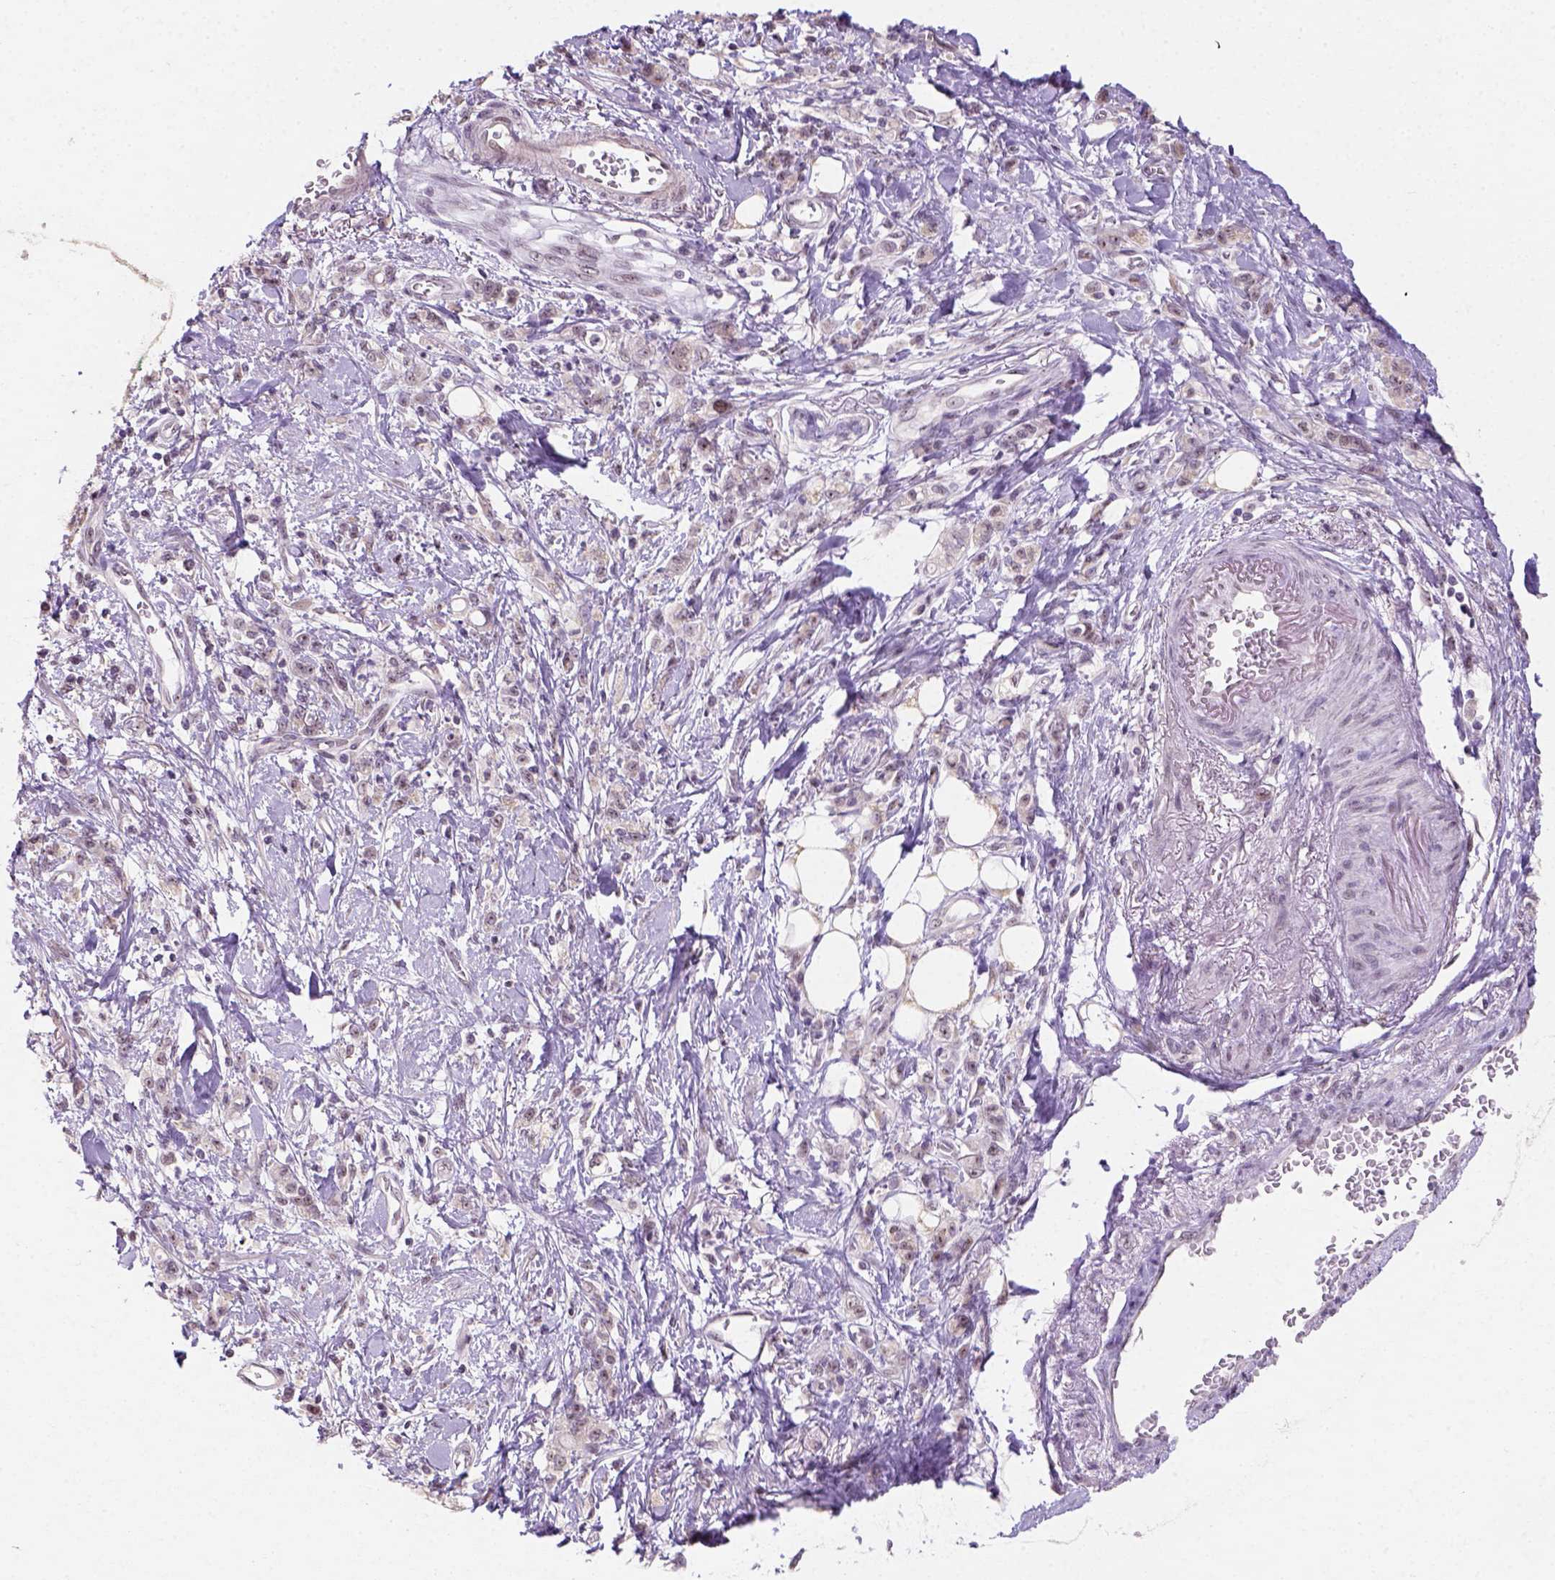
{"staining": {"intensity": "weak", "quantity": "25%-75%", "location": "nuclear"}, "tissue": "stomach cancer", "cell_type": "Tumor cells", "image_type": "cancer", "snomed": [{"axis": "morphology", "description": "Adenocarcinoma, NOS"}, {"axis": "topography", "description": "Stomach"}], "caption": "IHC histopathology image of neoplastic tissue: human adenocarcinoma (stomach) stained using immunohistochemistry (IHC) reveals low levels of weak protein expression localized specifically in the nuclear of tumor cells, appearing as a nuclear brown color.", "gene": "DDX50", "patient": {"sex": "male", "age": 77}}